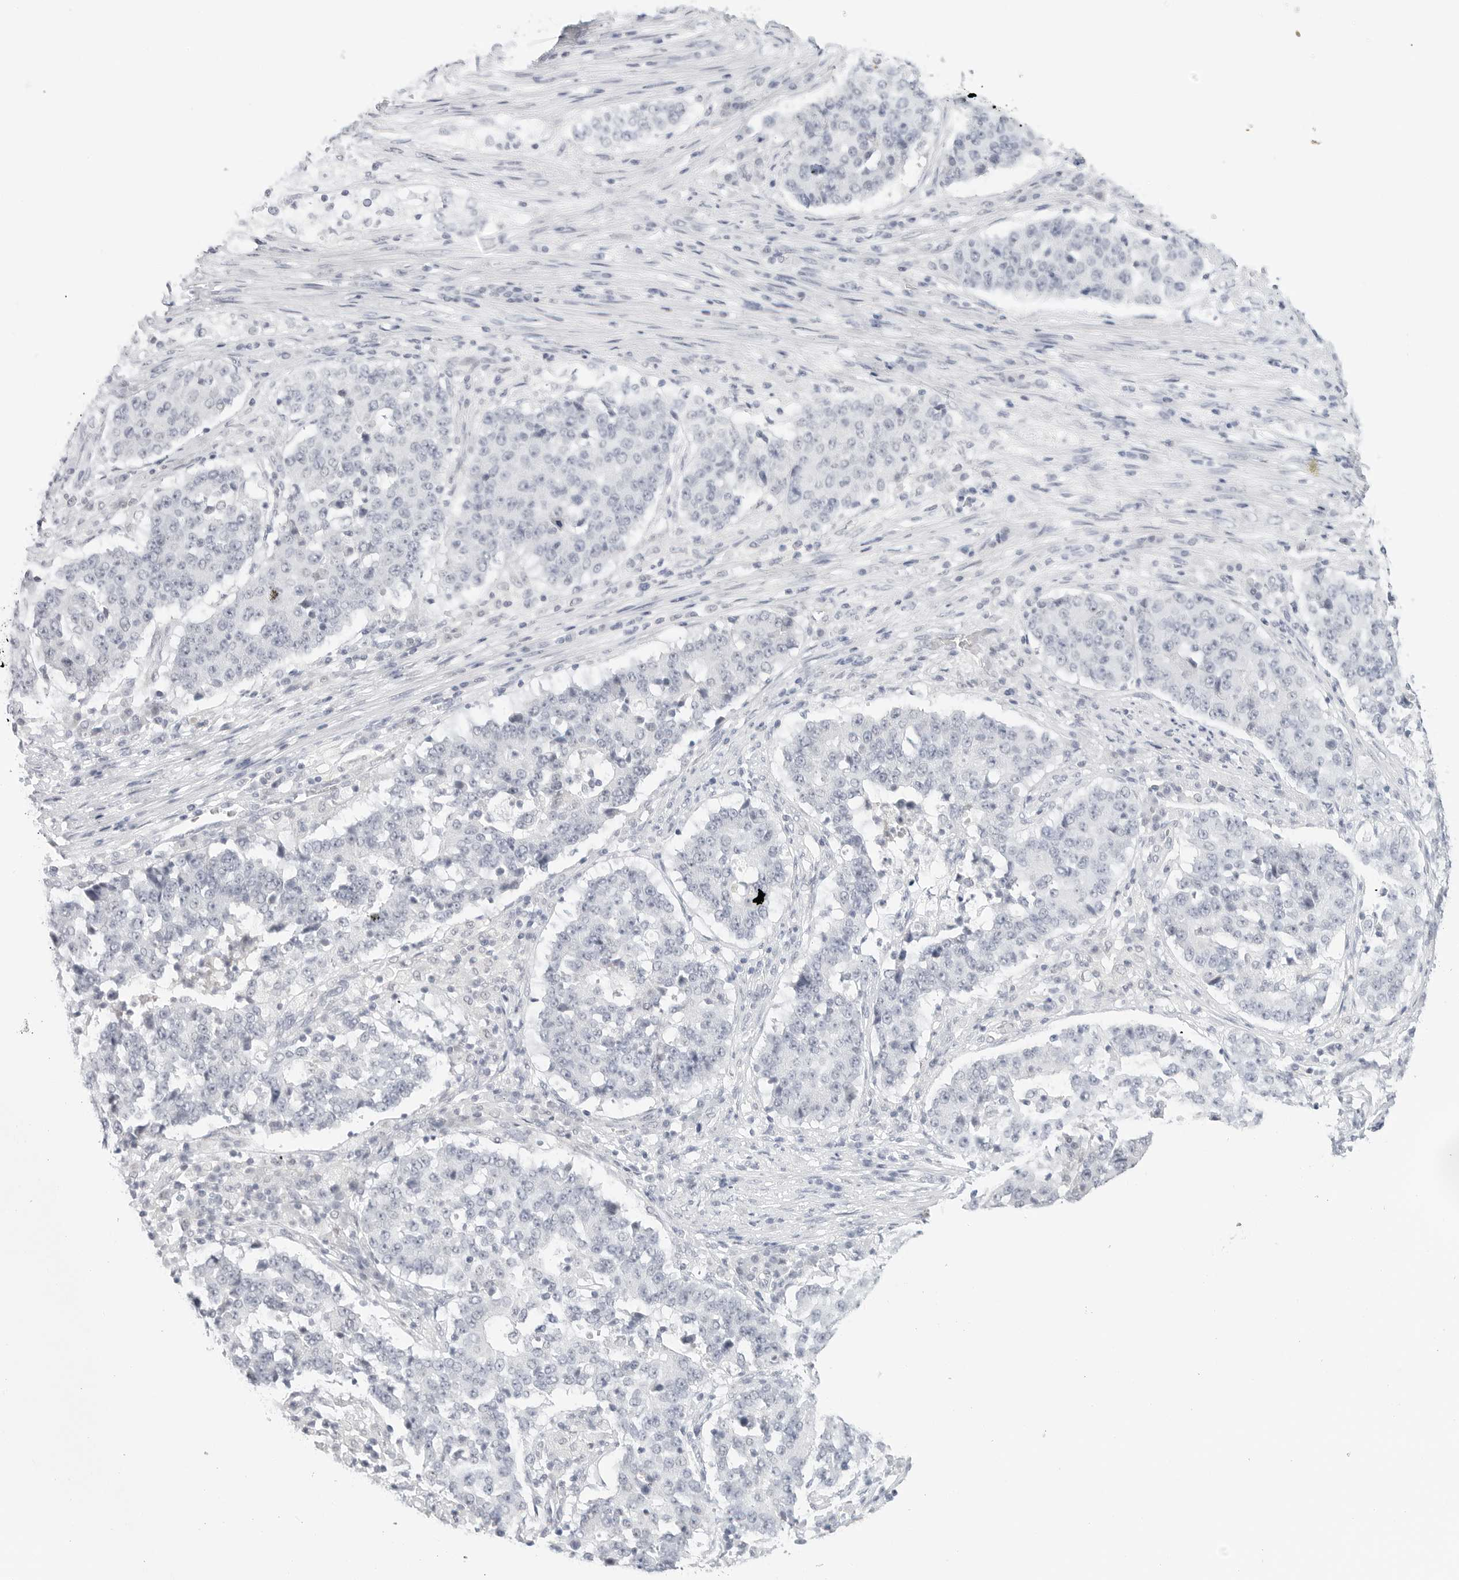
{"staining": {"intensity": "negative", "quantity": "none", "location": "none"}, "tissue": "stomach cancer", "cell_type": "Tumor cells", "image_type": "cancer", "snomed": [{"axis": "morphology", "description": "Adenocarcinoma, NOS"}, {"axis": "topography", "description": "Stomach"}], "caption": "High magnification brightfield microscopy of adenocarcinoma (stomach) stained with DAB (brown) and counterstained with hematoxylin (blue): tumor cells show no significant staining. (DAB (3,3'-diaminobenzidine) IHC with hematoxylin counter stain).", "gene": "HMGCS2", "patient": {"sex": "male", "age": 59}}